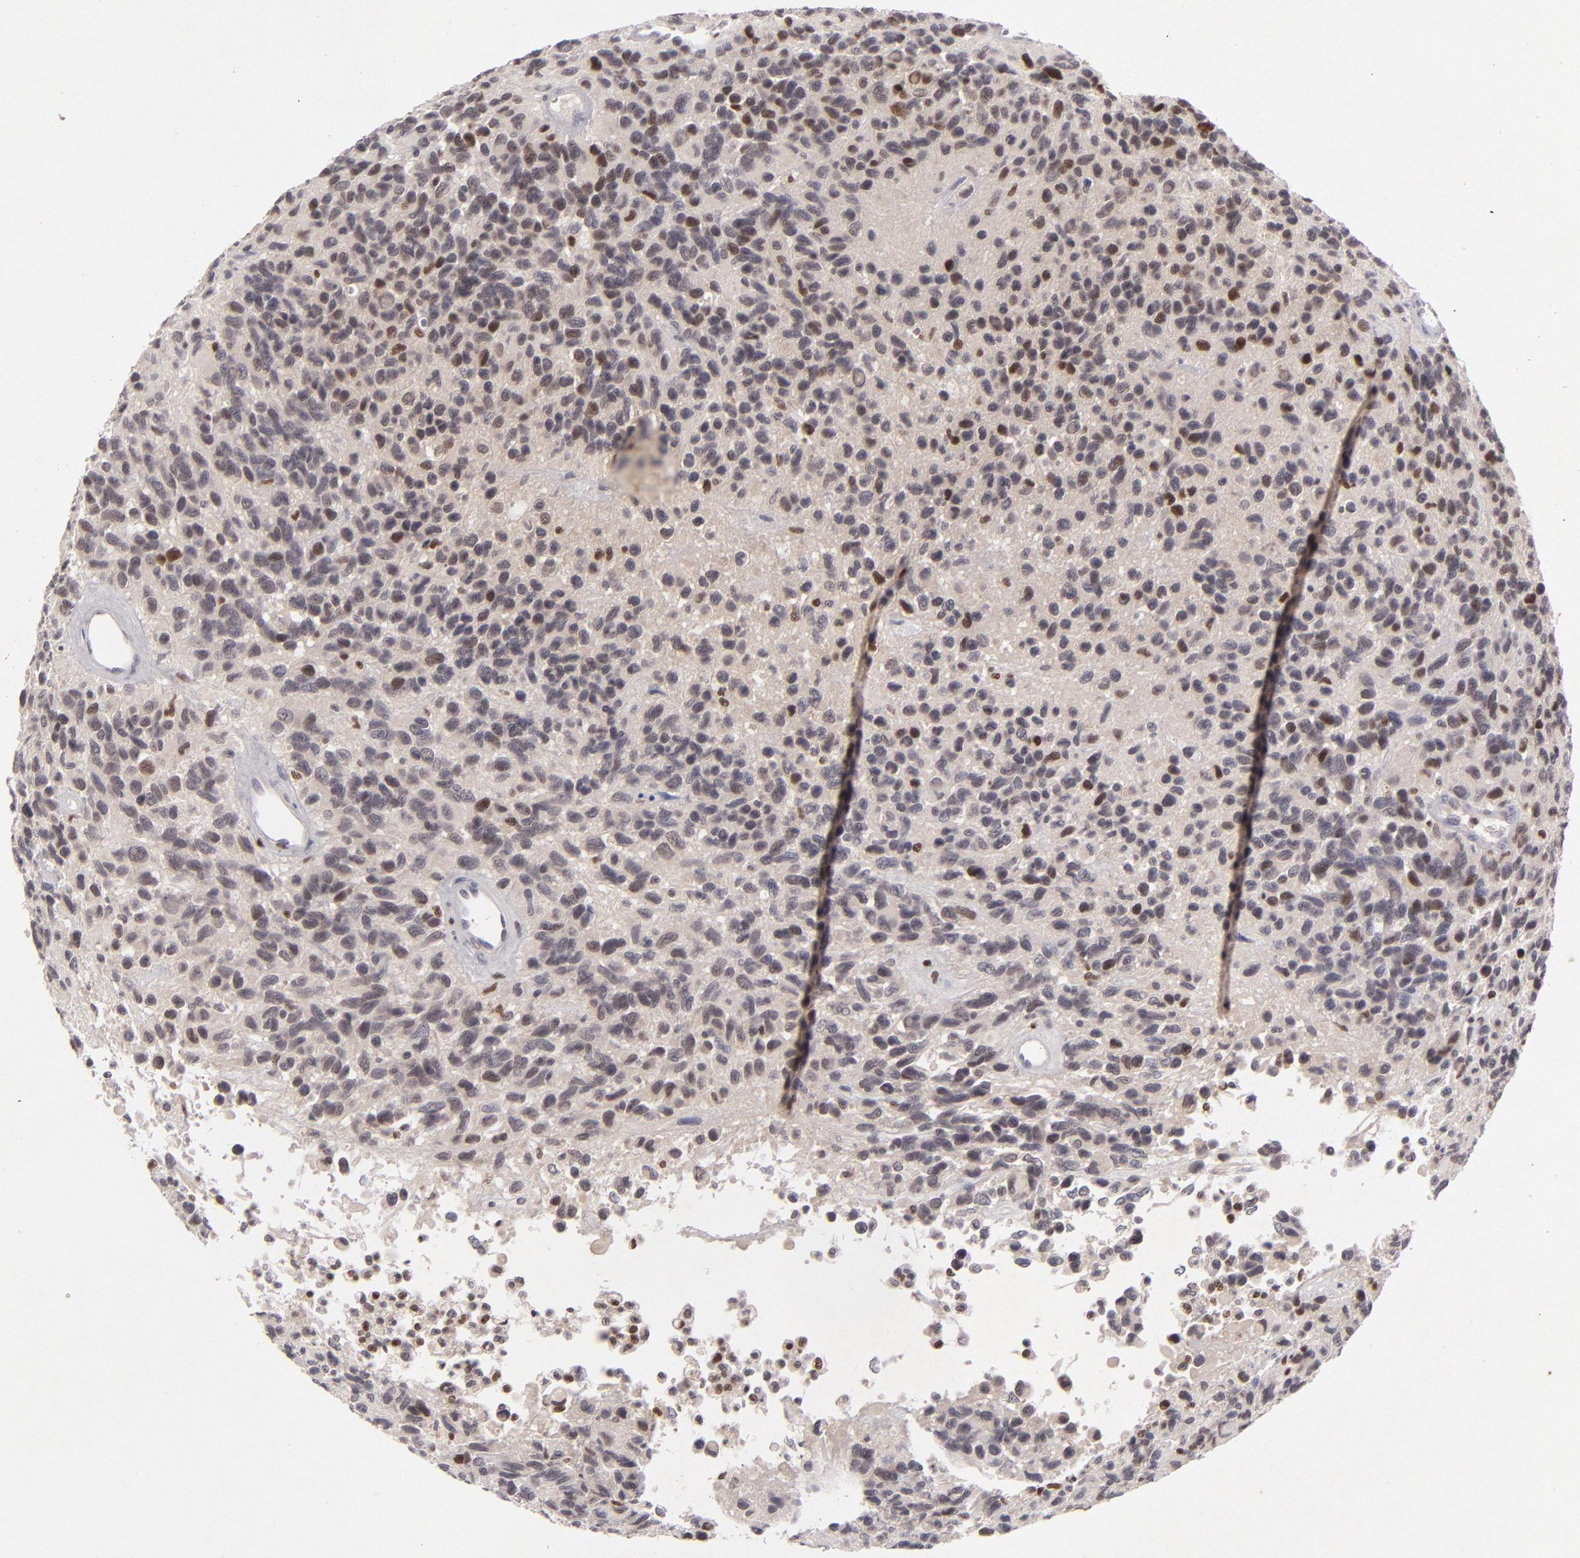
{"staining": {"intensity": "moderate", "quantity": "<25%", "location": "nuclear"}, "tissue": "glioma", "cell_type": "Tumor cells", "image_type": "cancer", "snomed": [{"axis": "morphology", "description": "Glioma, malignant, High grade"}, {"axis": "topography", "description": "Brain"}], "caption": "Glioma stained with a protein marker displays moderate staining in tumor cells.", "gene": "FEN1", "patient": {"sex": "male", "age": 77}}